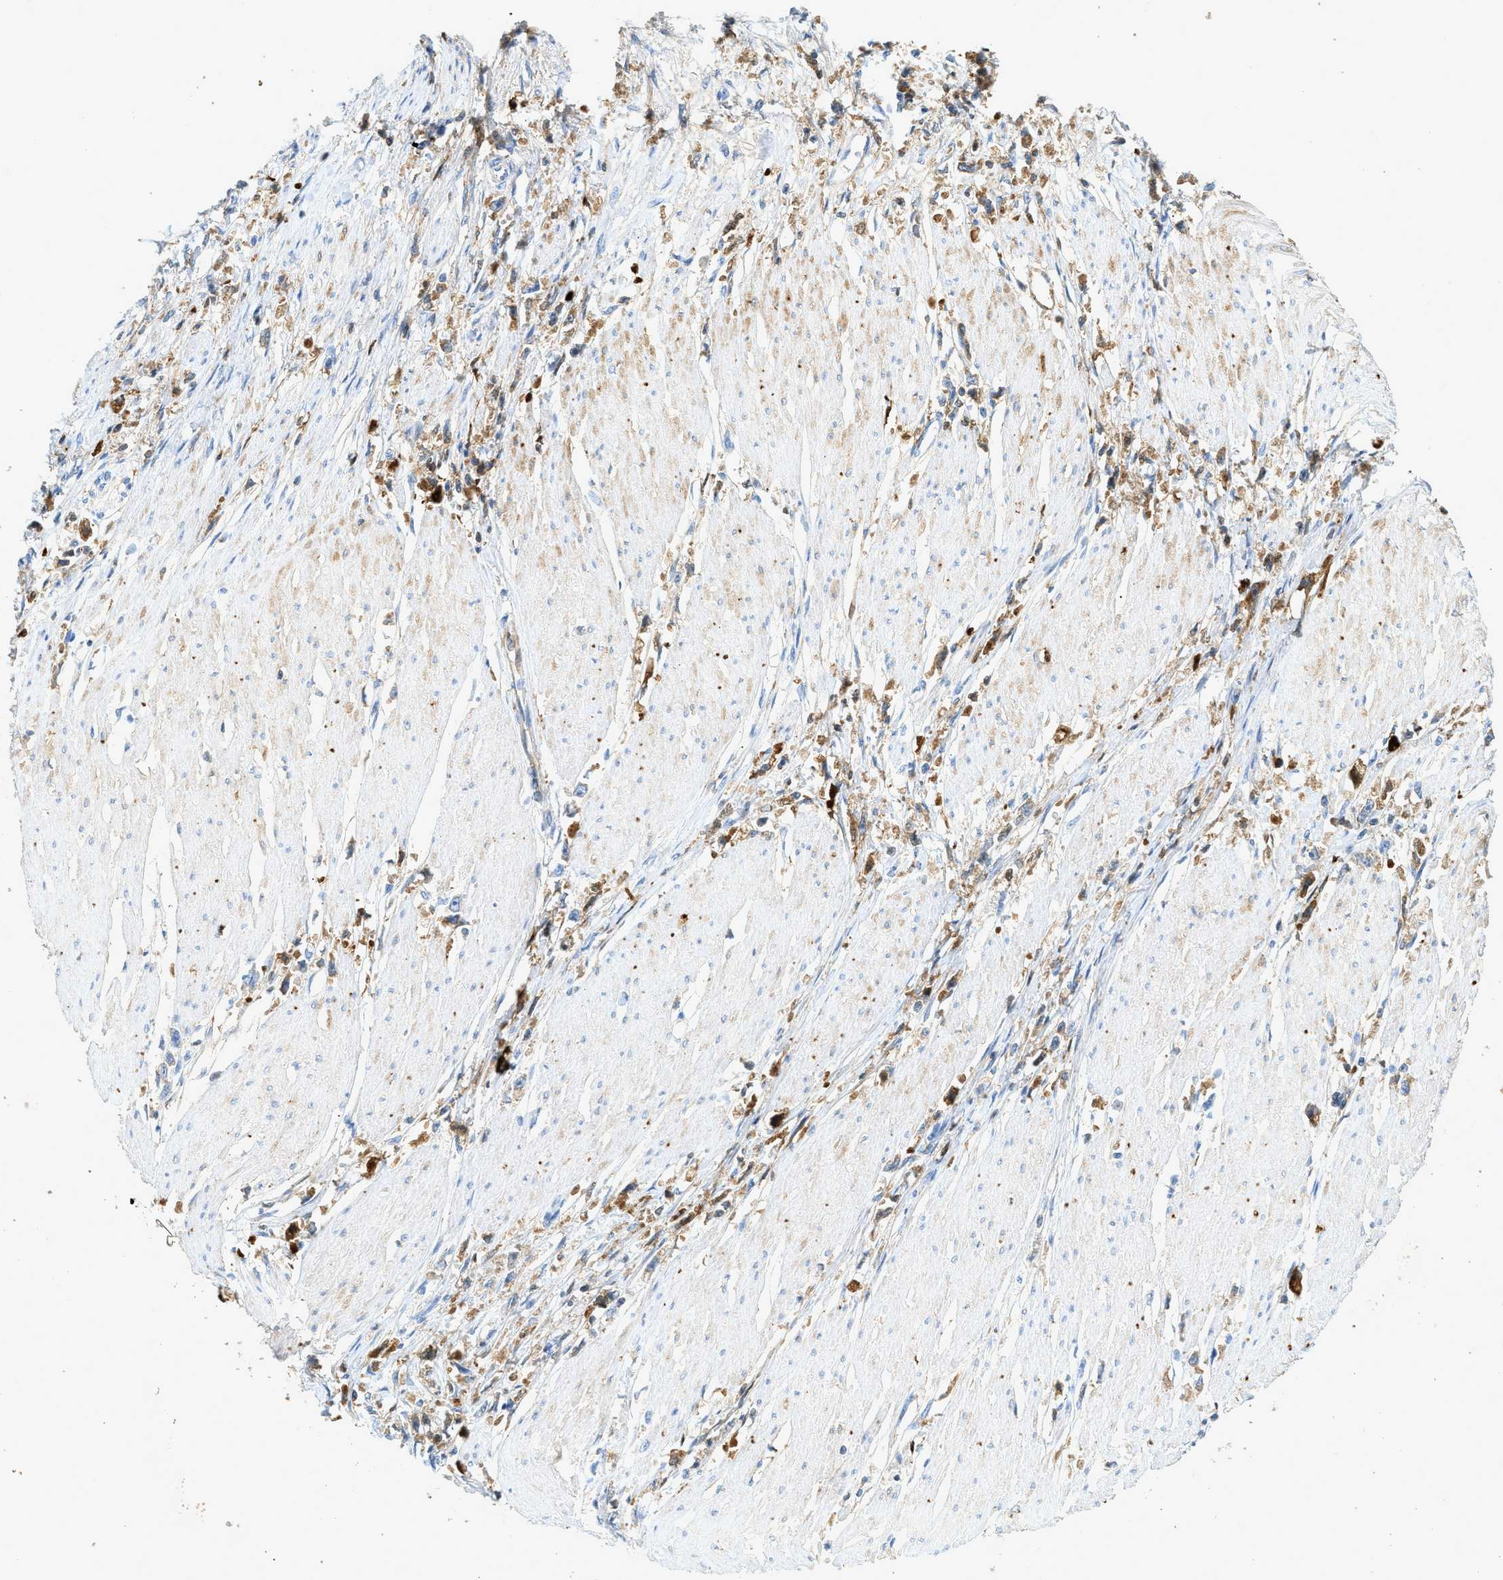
{"staining": {"intensity": "weak", "quantity": "<25%", "location": "cytoplasmic/membranous"}, "tissue": "stomach cancer", "cell_type": "Tumor cells", "image_type": "cancer", "snomed": [{"axis": "morphology", "description": "Adenocarcinoma, NOS"}, {"axis": "topography", "description": "Stomach"}], "caption": "This is an immunohistochemistry (IHC) photomicrograph of human adenocarcinoma (stomach). There is no positivity in tumor cells.", "gene": "F2", "patient": {"sex": "female", "age": 59}}